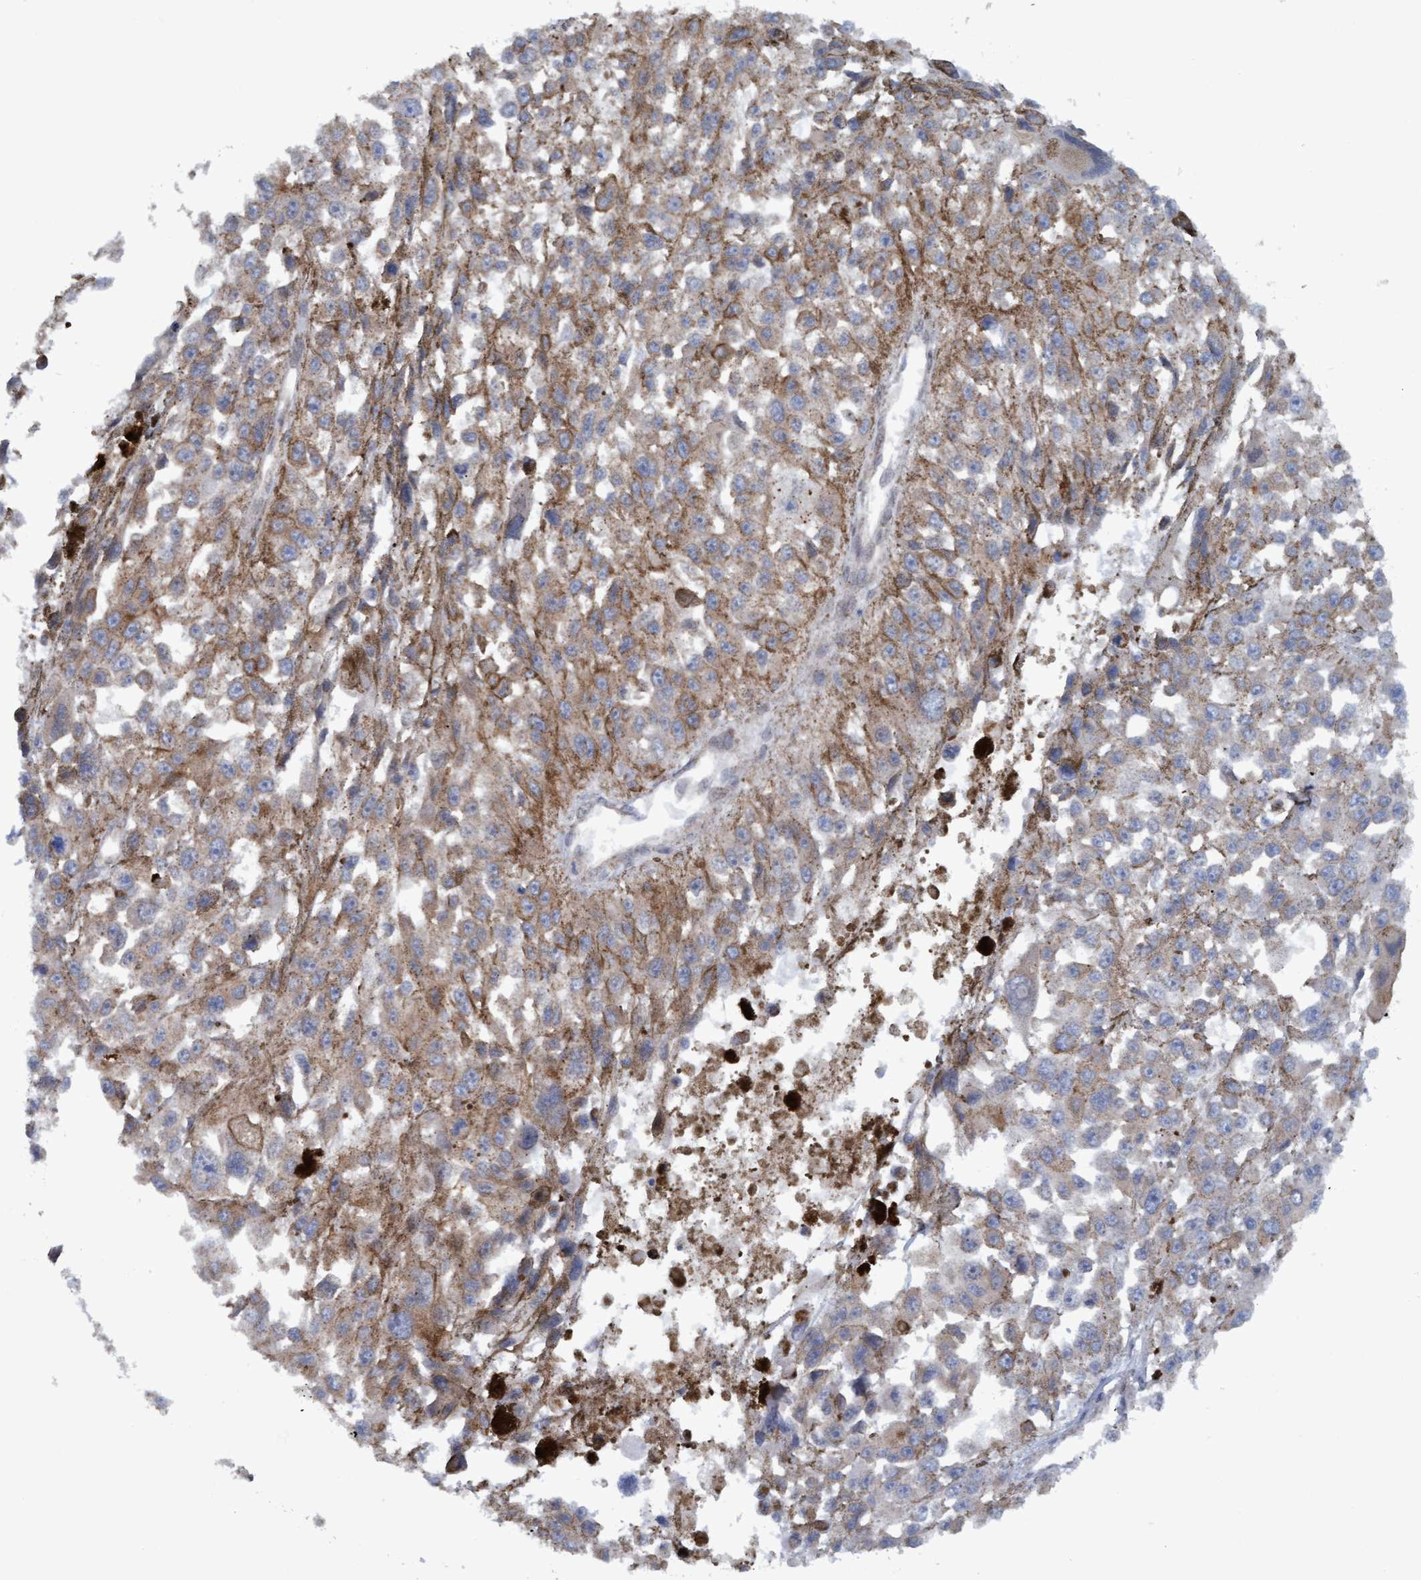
{"staining": {"intensity": "weak", "quantity": ">75%", "location": "cytoplasmic/membranous"}, "tissue": "melanoma", "cell_type": "Tumor cells", "image_type": "cancer", "snomed": [{"axis": "morphology", "description": "Malignant melanoma, Metastatic site"}, {"axis": "topography", "description": "Lymph node"}], "caption": "Malignant melanoma (metastatic site) stained with immunohistochemistry (IHC) exhibits weak cytoplasmic/membranous positivity in approximately >75% of tumor cells. The protein of interest is stained brown, and the nuclei are stained in blue (DAB IHC with brightfield microscopy, high magnification).", "gene": "MGLL", "patient": {"sex": "male", "age": 59}}